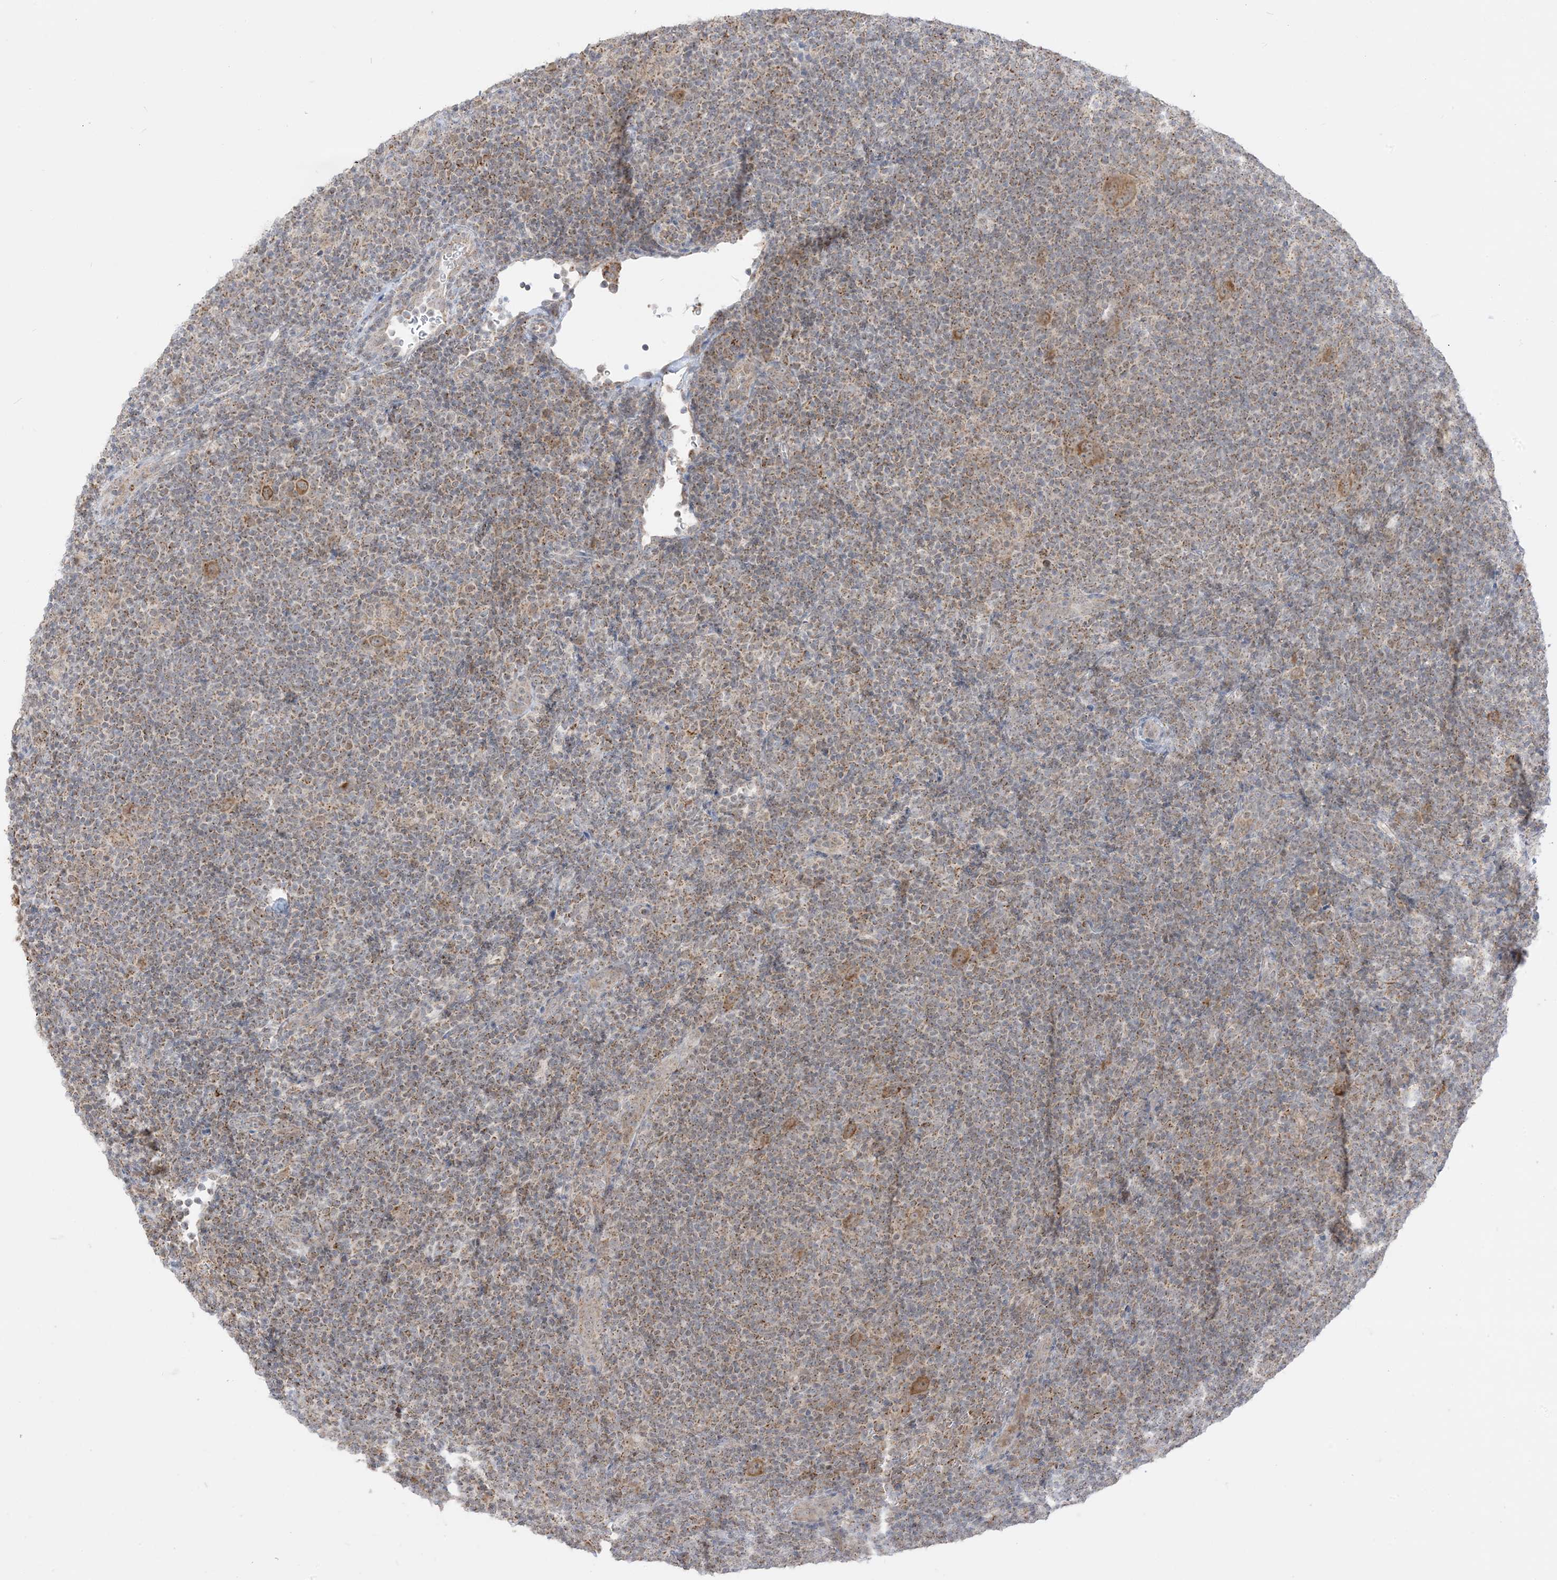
{"staining": {"intensity": "moderate", "quantity": ">75%", "location": "cytoplasmic/membranous"}, "tissue": "lymphoma", "cell_type": "Tumor cells", "image_type": "cancer", "snomed": [{"axis": "morphology", "description": "Hodgkin's disease, NOS"}, {"axis": "topography", "description": "Lymph node"}], "caption": "Protein staining of lymphoma tissue shows moderate cytoplasmic/membranous expression in about >75% of tumor cells.", "gene": "KANSL3", "patient": {"sex": "female", "age": 57}}